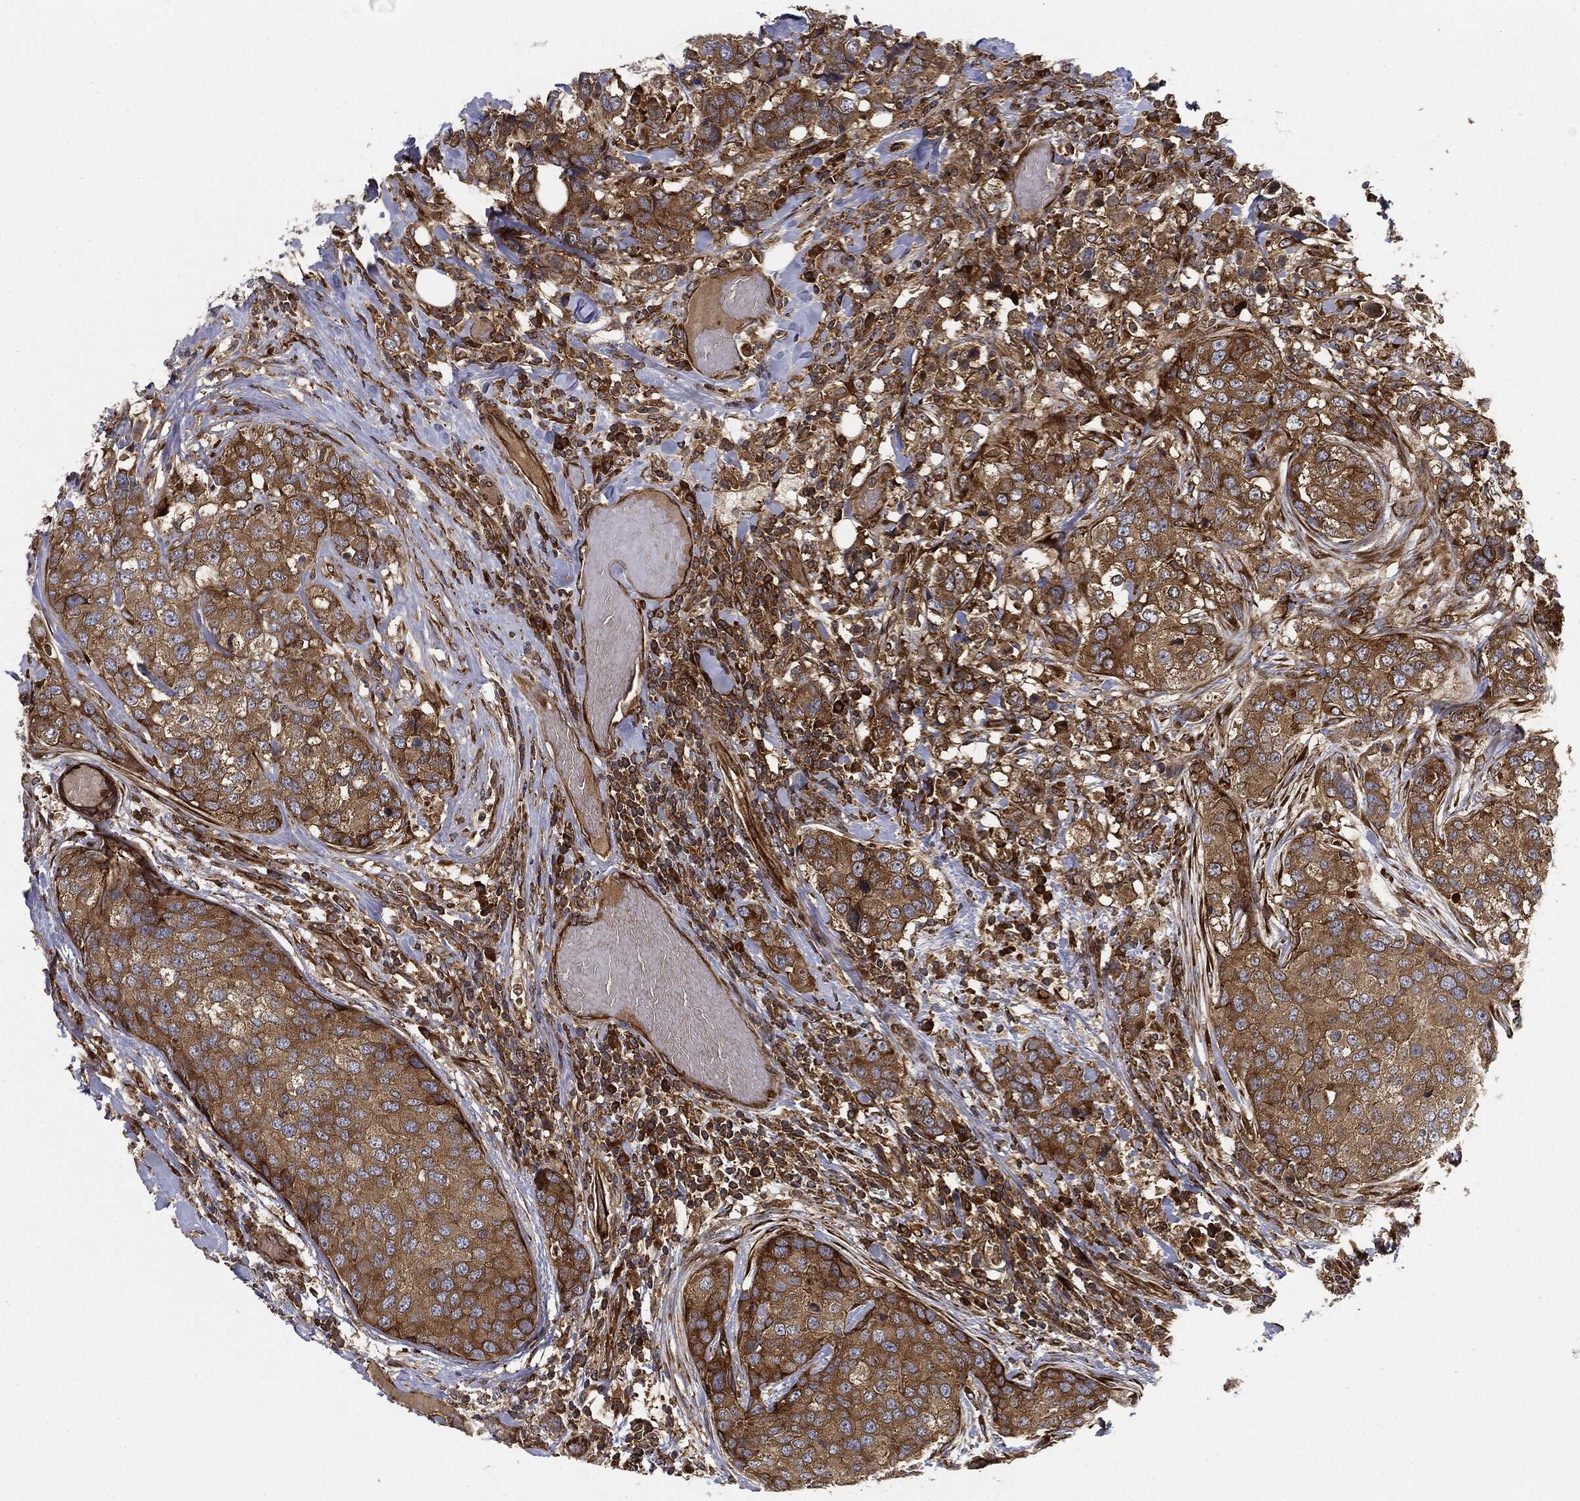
{"staining": {"intensity": "strong", "quantity": ">75%", "location": "cytoplasmic/membranous"}, "tissue": "breast cancer", "cell_type": "Tumor cells", "image_type": "cancer", "snomed": [{"axis": "morphology", "description": "Lobular carcinoma"}, {"axis": "topography", "description": "Breast"}], "caption": "Immunohistochemistry image of breast cancer stained for a protein (brown), which exhibits high levels of strong cytoplasmic/membranous expression in approximately >75% of tumor cells.", "gene": "EIF2AK2", "patient": {"sex": "female", "age": 59}}